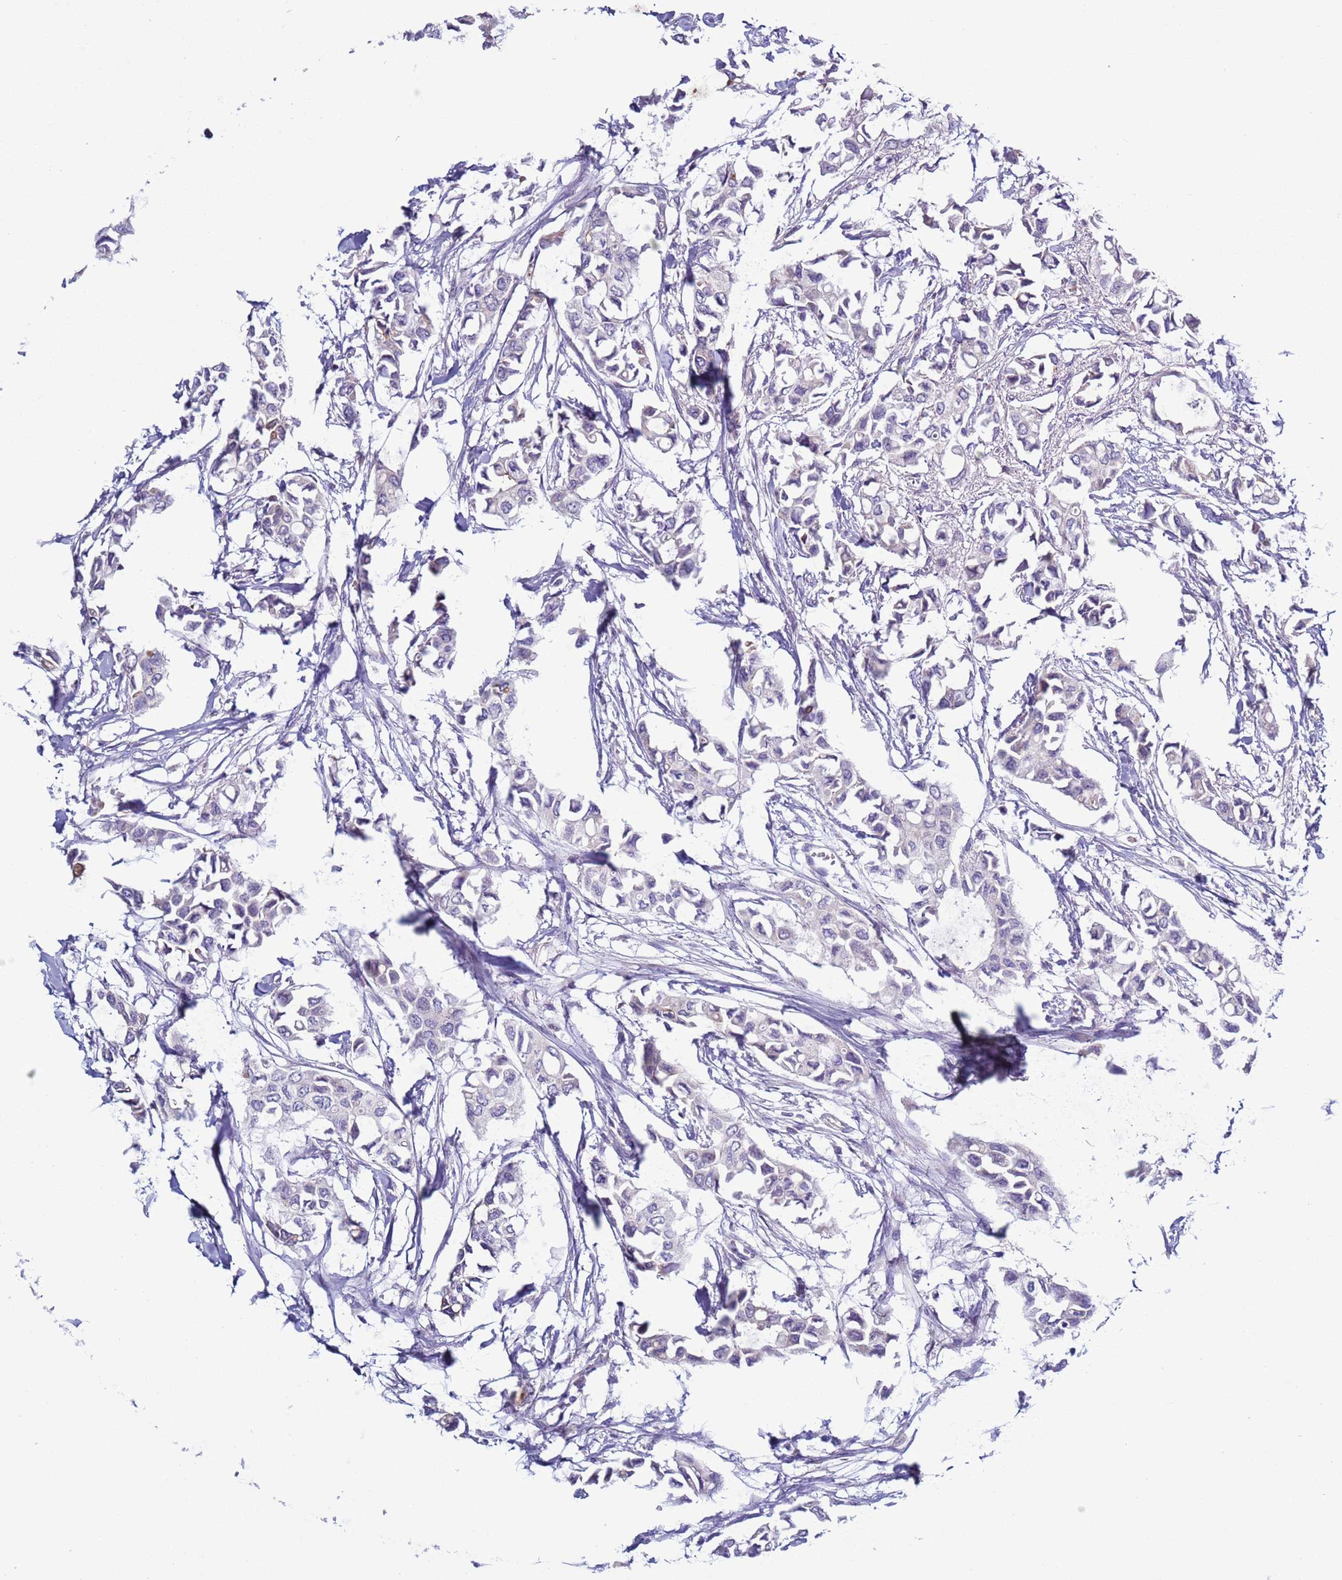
{"staining": {"intensity": "weak", "quantity": "<25%", "location": "cytoplasmic/membranous"}, "tissue": "breast cancer", "cell_type": "Tumor cells", "image_type": "cancer", "snomed": [{"axis": "morphology", "description": "Duct carcinoma"}, {"axis": "topography", "description": "Breast"}], "caption": "Protein analysis of breast infiltrating ductal carcinoma shows no significant staining in tumor cells.", "gene": "ABHD17B", "patient": {"sex": "female", "age": 41}}